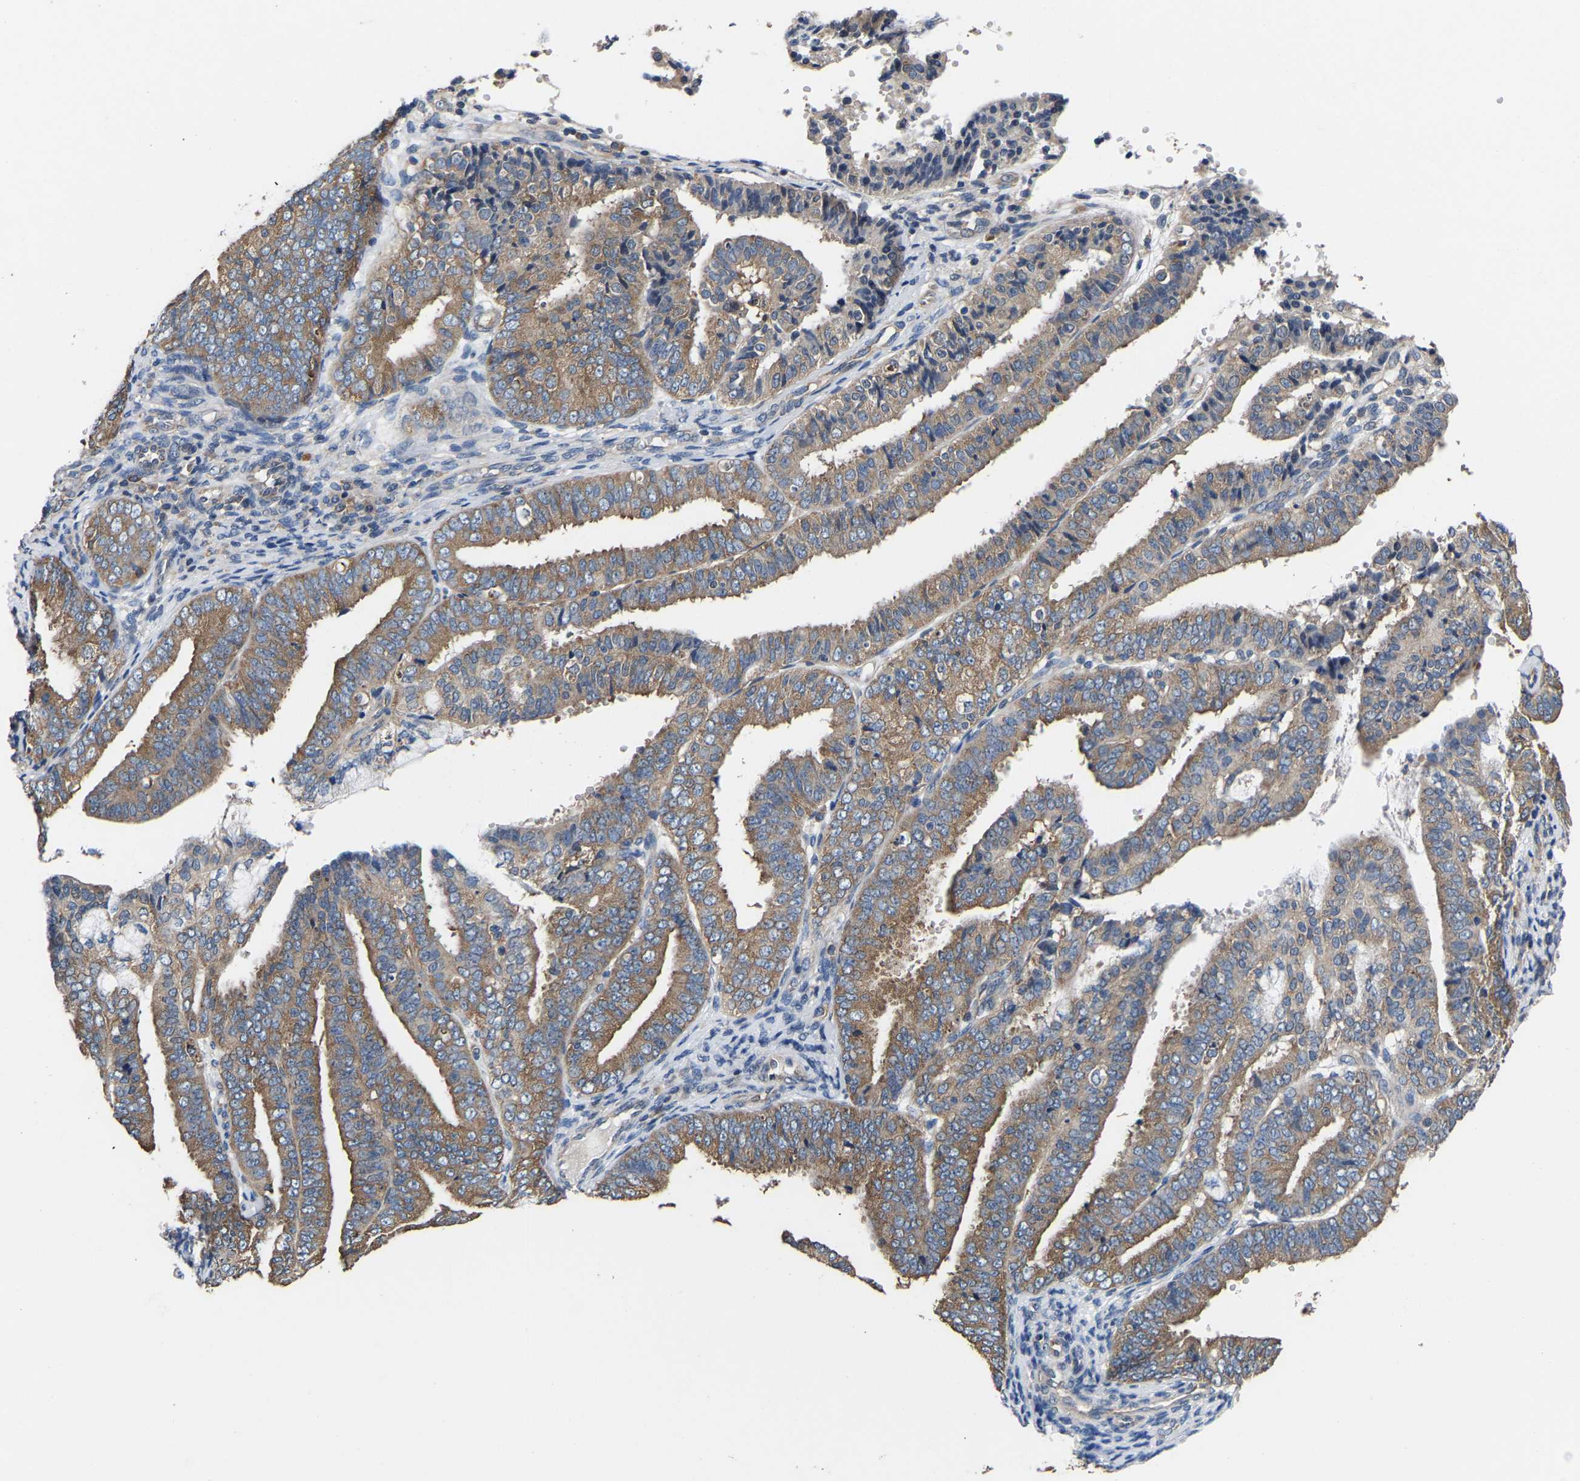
{"staining": {"intensity": "moderate", "quantity": ">75%", "location": "cytoplasmic/membranous"}, "tissue": "endometrial cancer", "cell_type": "Tumor cells", "image_type": "cancer", "snomed": [{"axis": "morphology", "description": "Adenocarcinoma, NOS"}, {"axis": "topography", "description": "Endometrium"}], "caption": "The immunohistochemical stain highlights moderate cytoplasmic/membranous expression in tumor cells of adenocarcinoma (endometrial) tissue. The staining was performed using DAB, with brown indicating positive protein expression. Nuclei are stained blue with hematoxylin.", "gene": "AIMP2", "patient": {"sex": "female", "age": 63}}